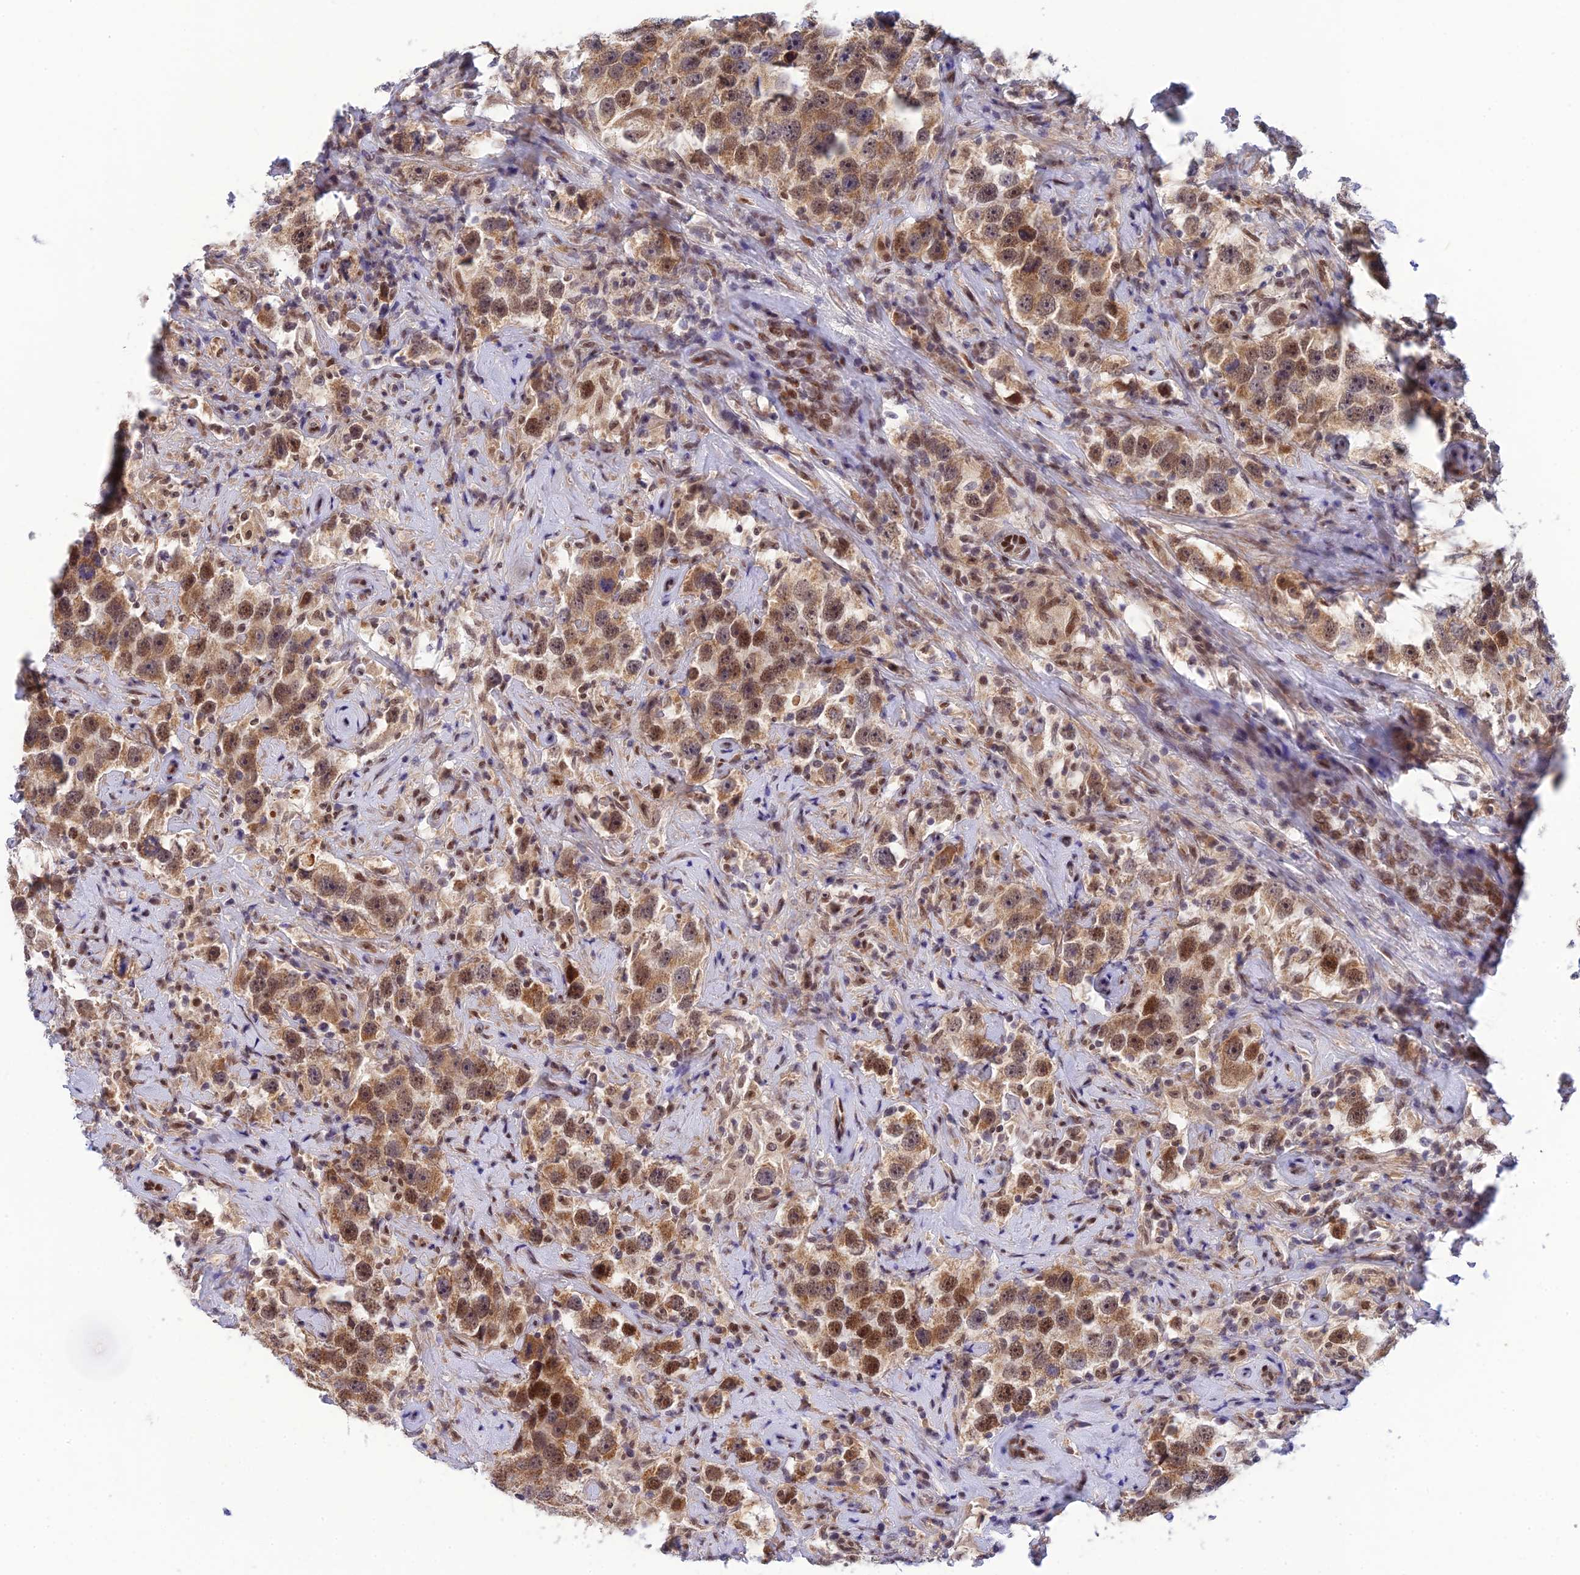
{"staining": {"intensity": "moderate", "quantity": ">75%", "location": "cytoplasmic/membranous,nuclear"}, "tissue": "testis cancer", "cell_type": "Tumor cells", "image_type": "cancer", "snomed": [{"axis": "morphology", "description": "Seminoma, NOS"}, {"axis": "topography", "description": "Testis"}], "caption": "Testis cancer (seminoma) stained with DAB immunohistochemistry exhibits medium levels of moderate cytoplasmic/membranous and nuclear expression in about >75% of tumor cells. The staining is performed using DAB (3,3'-diaminobenzidine) brown chromogen to label protein expression. The nuclei are counter-stained blue using hematoxylin.", "gene": "C2orf49", "patient": {"sex": "male", "age": 49}}